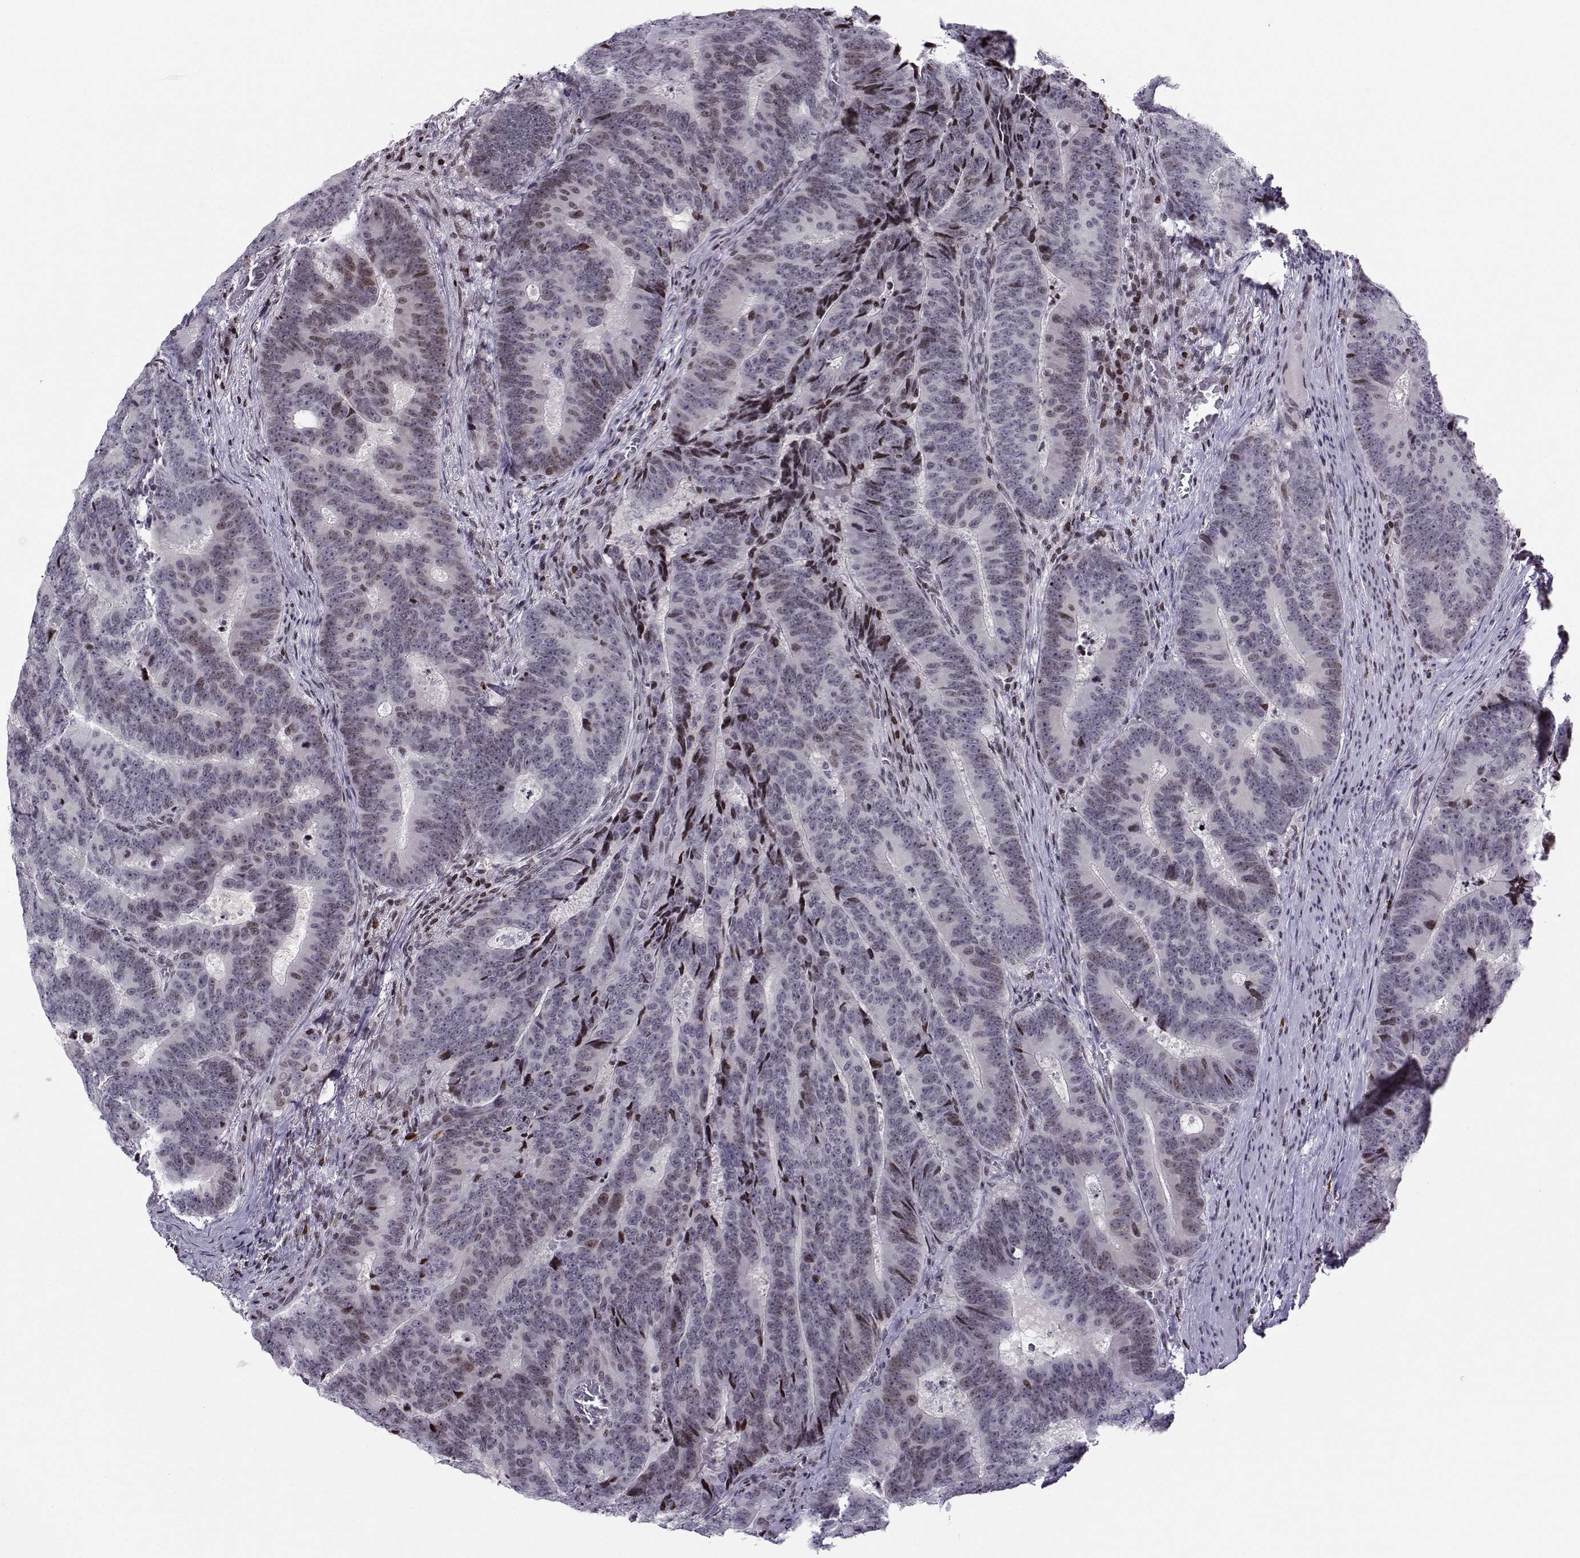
{"staining": {"intensity": "strong", "quantity": "<25%", "location": "nuclear"}, "tissue": "colorectal cancer", "cell_type": "Tumor cells", "image_type": "cancer", "snomed": [{"axis": "morphology", "description": "Adenocarcinoma, NOS"}, {"axis": "topography", "description": "Colon"}], "caption": "Strong nuclear positivity for a protein is present in approximately <25% of tumor cells of colorectal cancer using immunohistochemistry (IHC).", "gene": "ZNF19", "patient": {"sex": "female", "age": 82}}